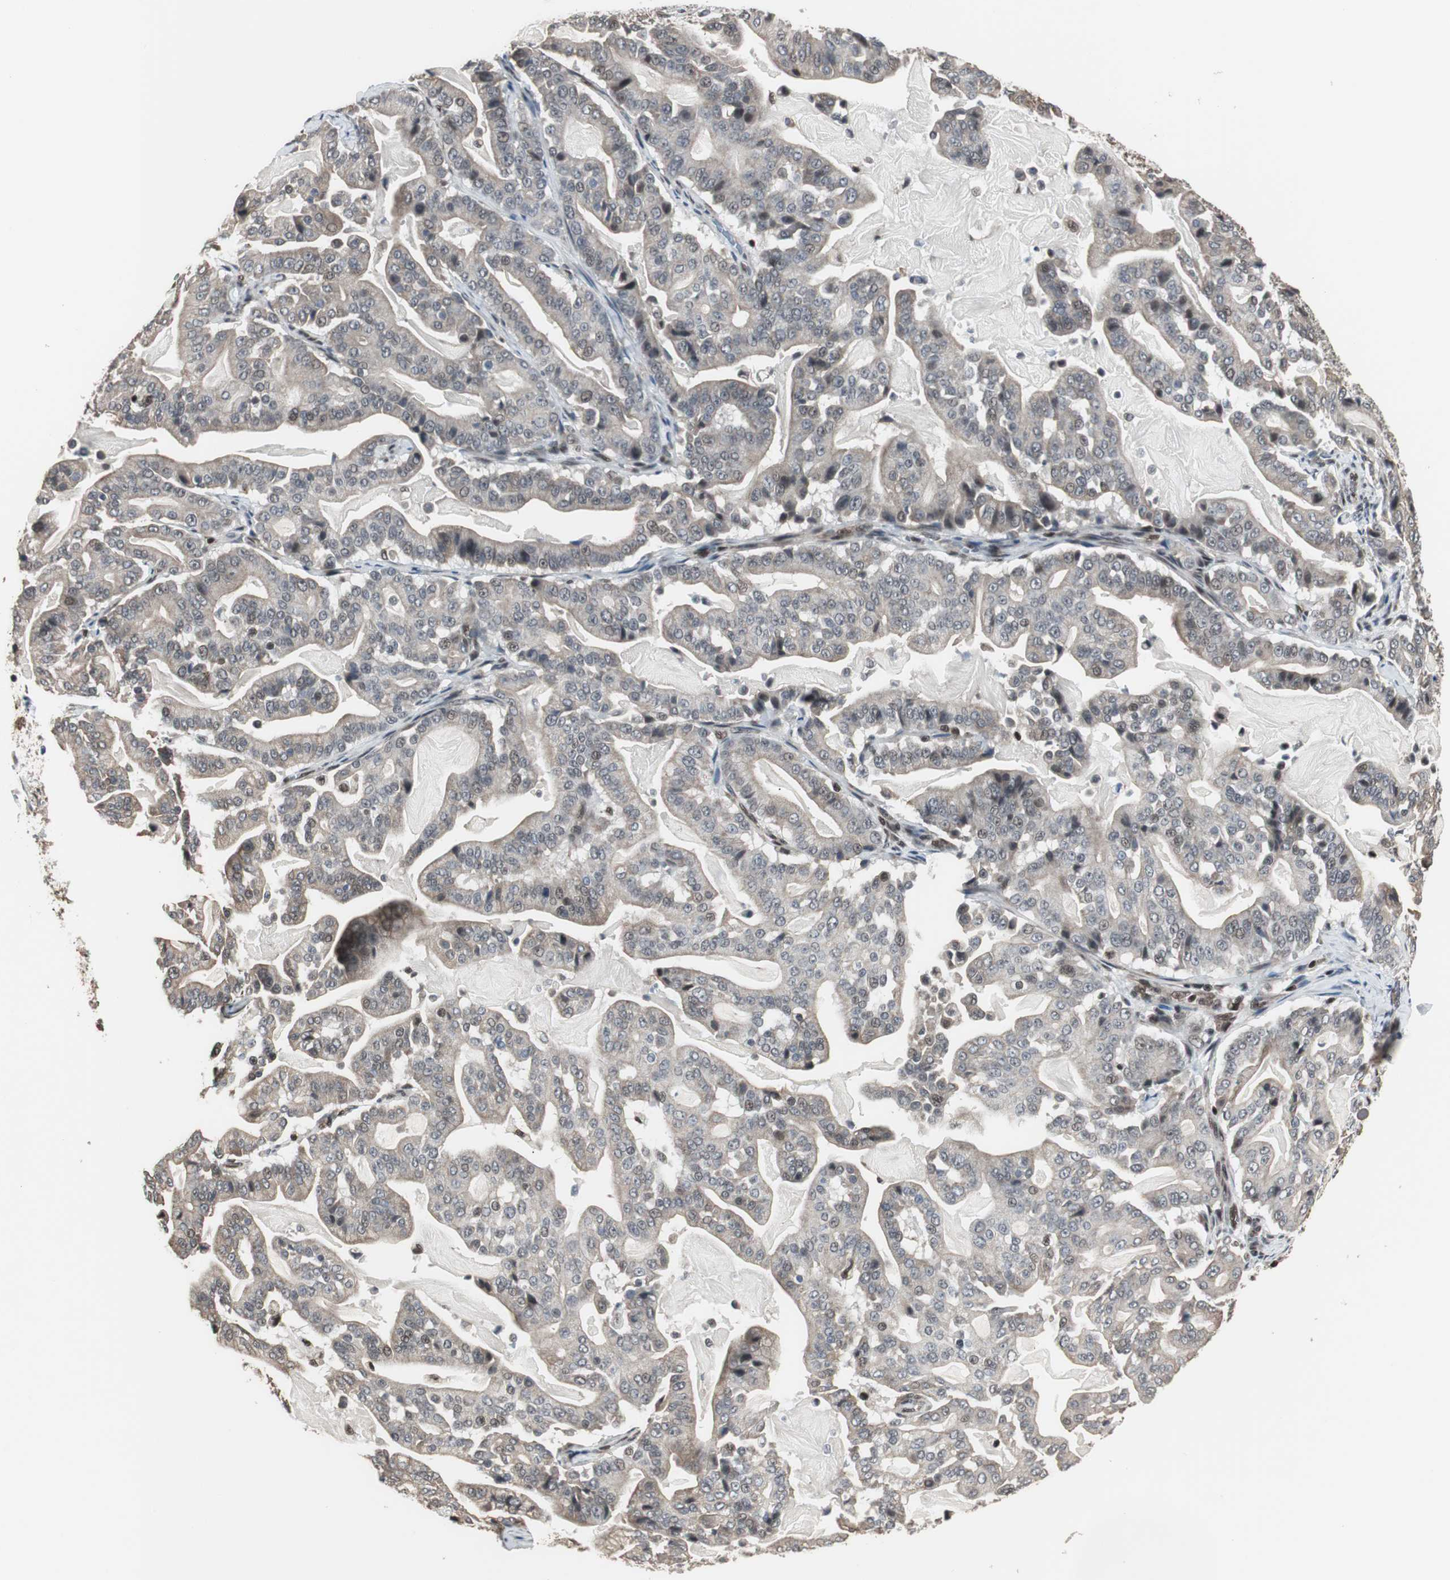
{"staining": {"intensity": "weak", "quantity": ">75%", "location": "cytoplasmic/membranous"}, "tissue": "pancreatic cancer", "cell_type": "Tumor cells", "image_type": "cancer", "snomed": [{"axis": "morphology", "description": "Adenocarcinoma, NOS"}, {"axis": "topography", "description": "Pancreas"}], "caption": "An image showing weak cytoplasmic/membranous expression in approximately >75% of tumor cells in pancreatic cancer, as visualized by brown immunohistochemical staining.", "gene": "TERF2IP", "patient": {"sex": "male", "age": 63}}